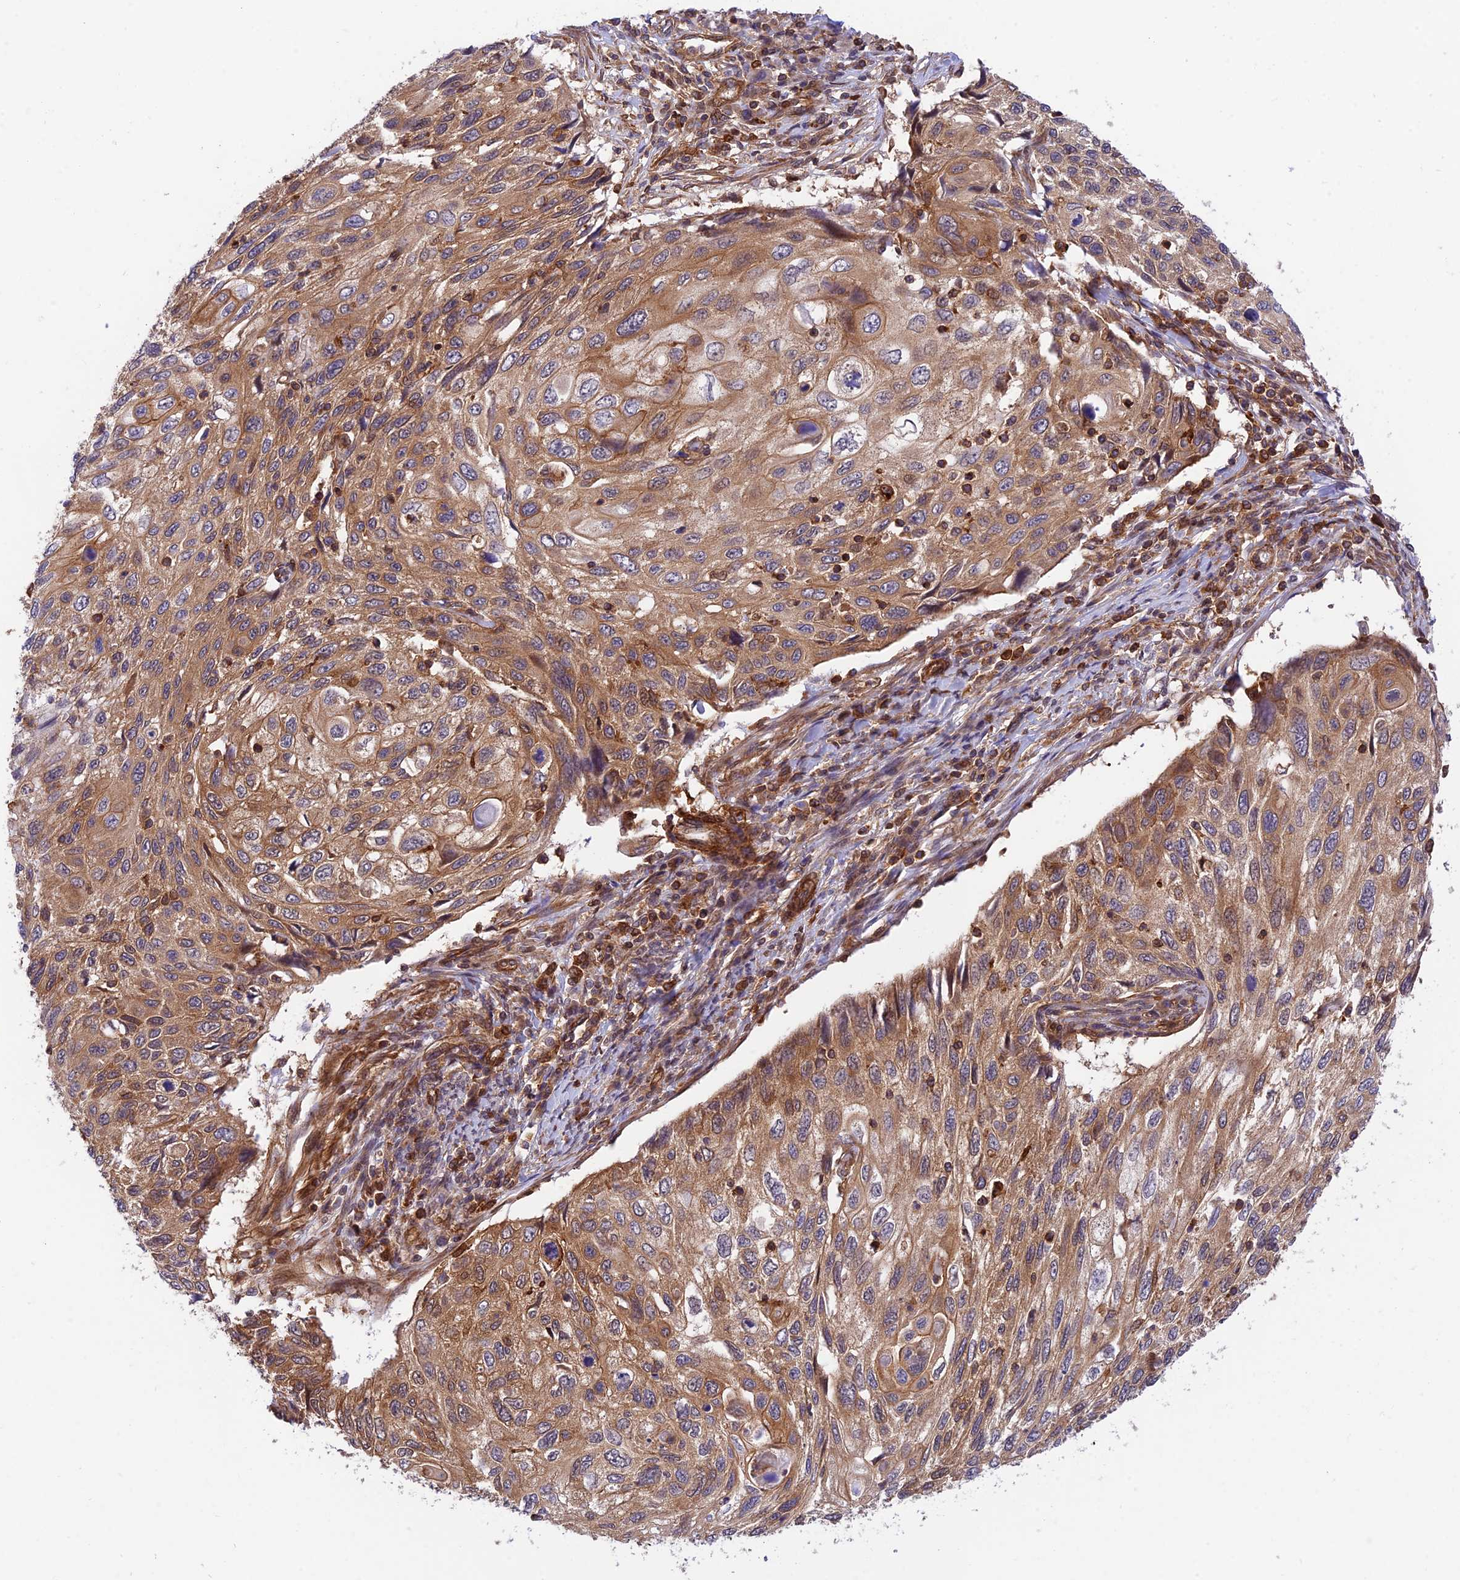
{"staining": {"intensity": "moderate", "quantity": ">75%", "location": "cytoplasmic/membranous"}, "tissue": "cervical cancer", "cell_type": "Tumor cells", "image_type": "cancer", "snomed": [{"axis": "morphology", "description": "Squamous cell carcinoma, NOS"}, {"axis": "topography", "description": "Cervix"}], "caption": "Human cervical squamous cell carcinoma stained for a protein (brown) demonstrates moderate cytoplasmic/membranous positive staining in about >75% of tumor cells.", "gene": "EVI5L", "patient": {"sex": "female", "age": 70}}